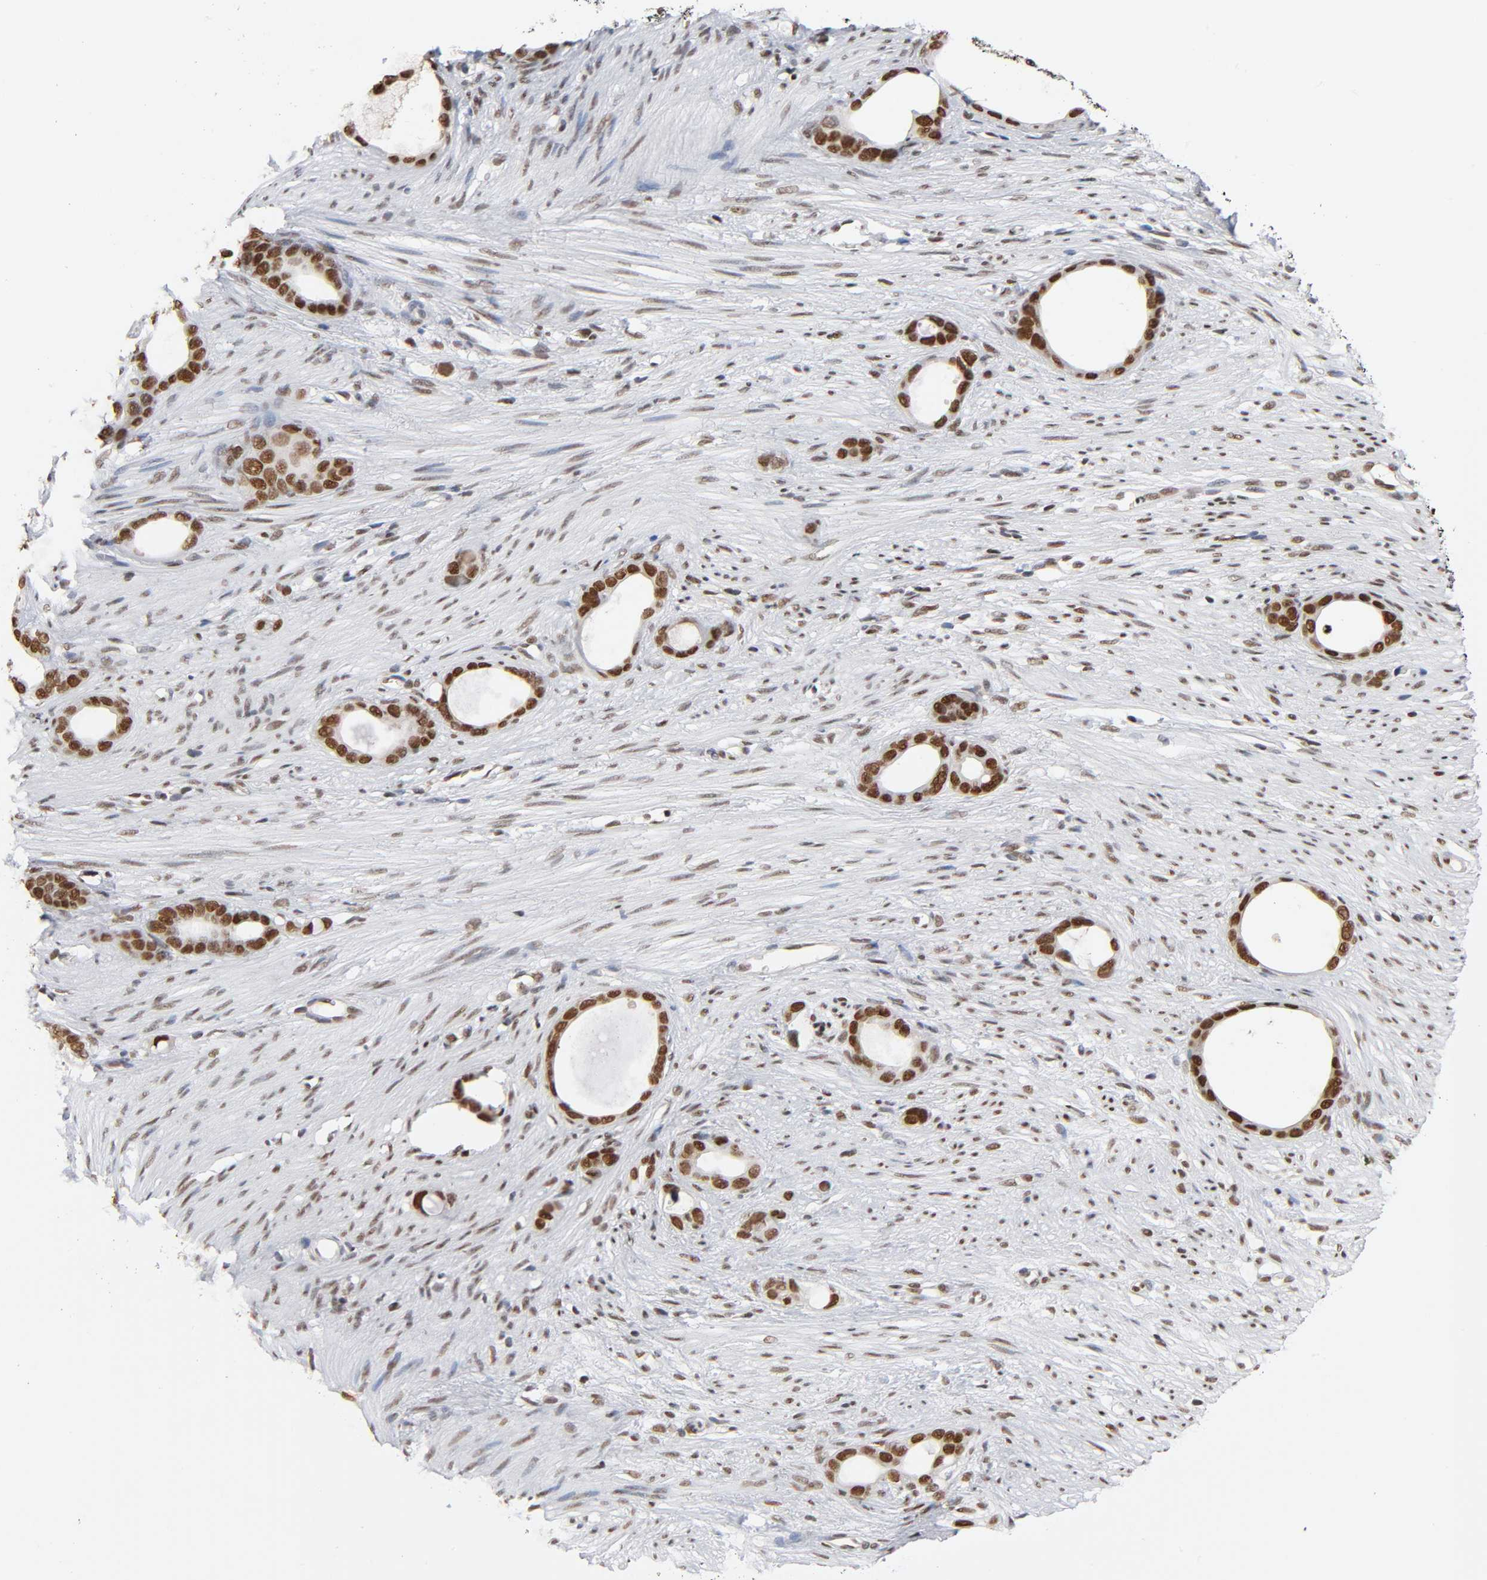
{"staining": {"intensity": "strong", "quantity": ">75%", "location": "nuclear"}, "tissue": "stomach cancer", "cell_type": "Tumor cells", "image_type": "cancer", "snomed": [{"axis": "morphology", "description": "Adenocarcinoma, NOS"}, {"axis": "topography", "description": "Stomach"}], "caption": "Human stomach cancer (adenocarcinoma) stained for a protein (brown) demonstrates strong nuclear positive staining in approximately >75% of tumor cells.", "gene": "ILKAP", "patient": {"sex": "female", "age": 75}}